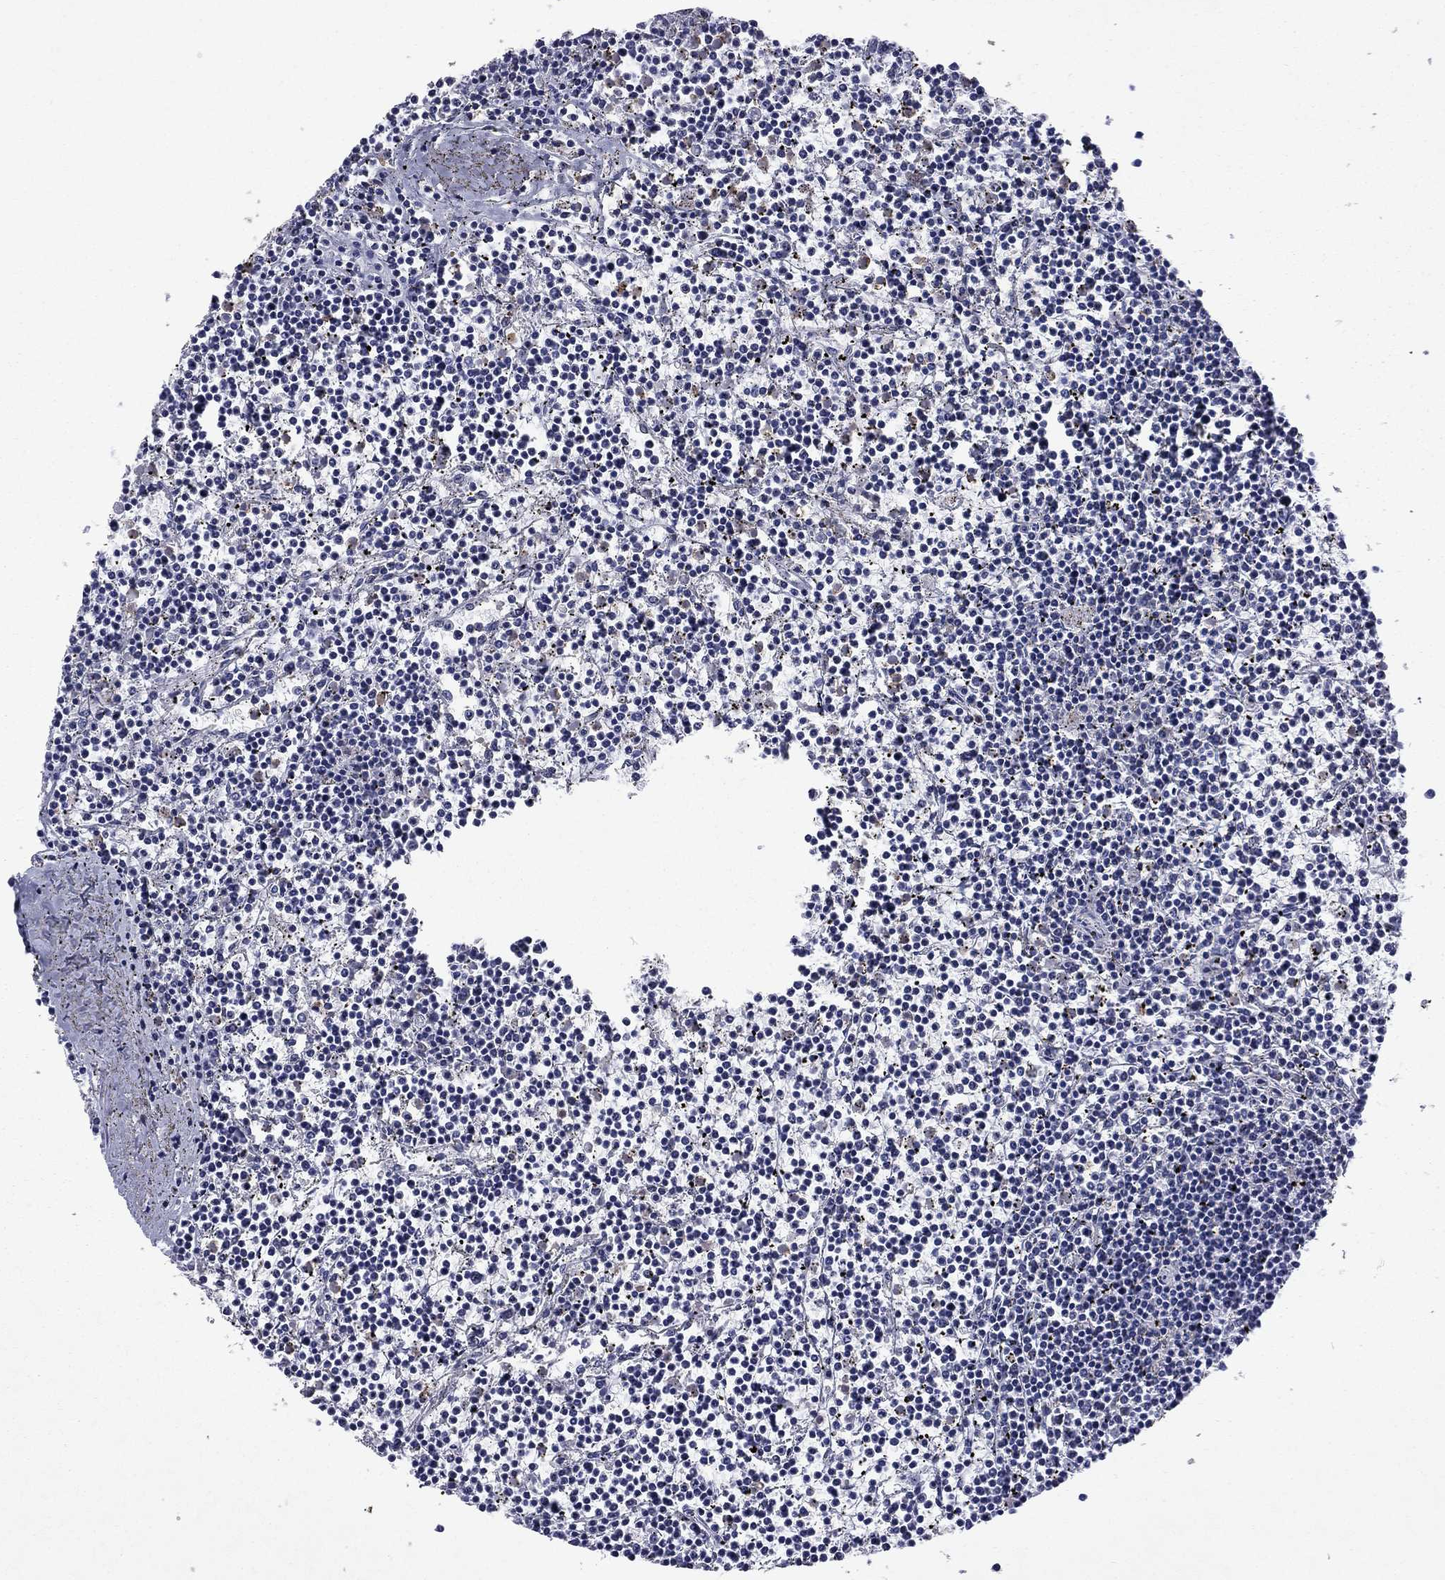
{"staining": {"intensity": "negative", "quantity": "none", "location": "none"}, "tissue": "lymphoma", "cell_type": "Tumor cells", "image_type": "cancer", "snomed": [{"axis": "morphology", "description": "Malignant lymphoma, non-Hodgkin's type, Low grade"}, {"axis": "topography", "description": "Spleen"}], "caption": "Human lymphoma stained for a protein using immunohistochemistry (IHC) displays no expression in tumor cells.", "gene": "ECM1", "patient": {"sex": "female", "age": 19}}